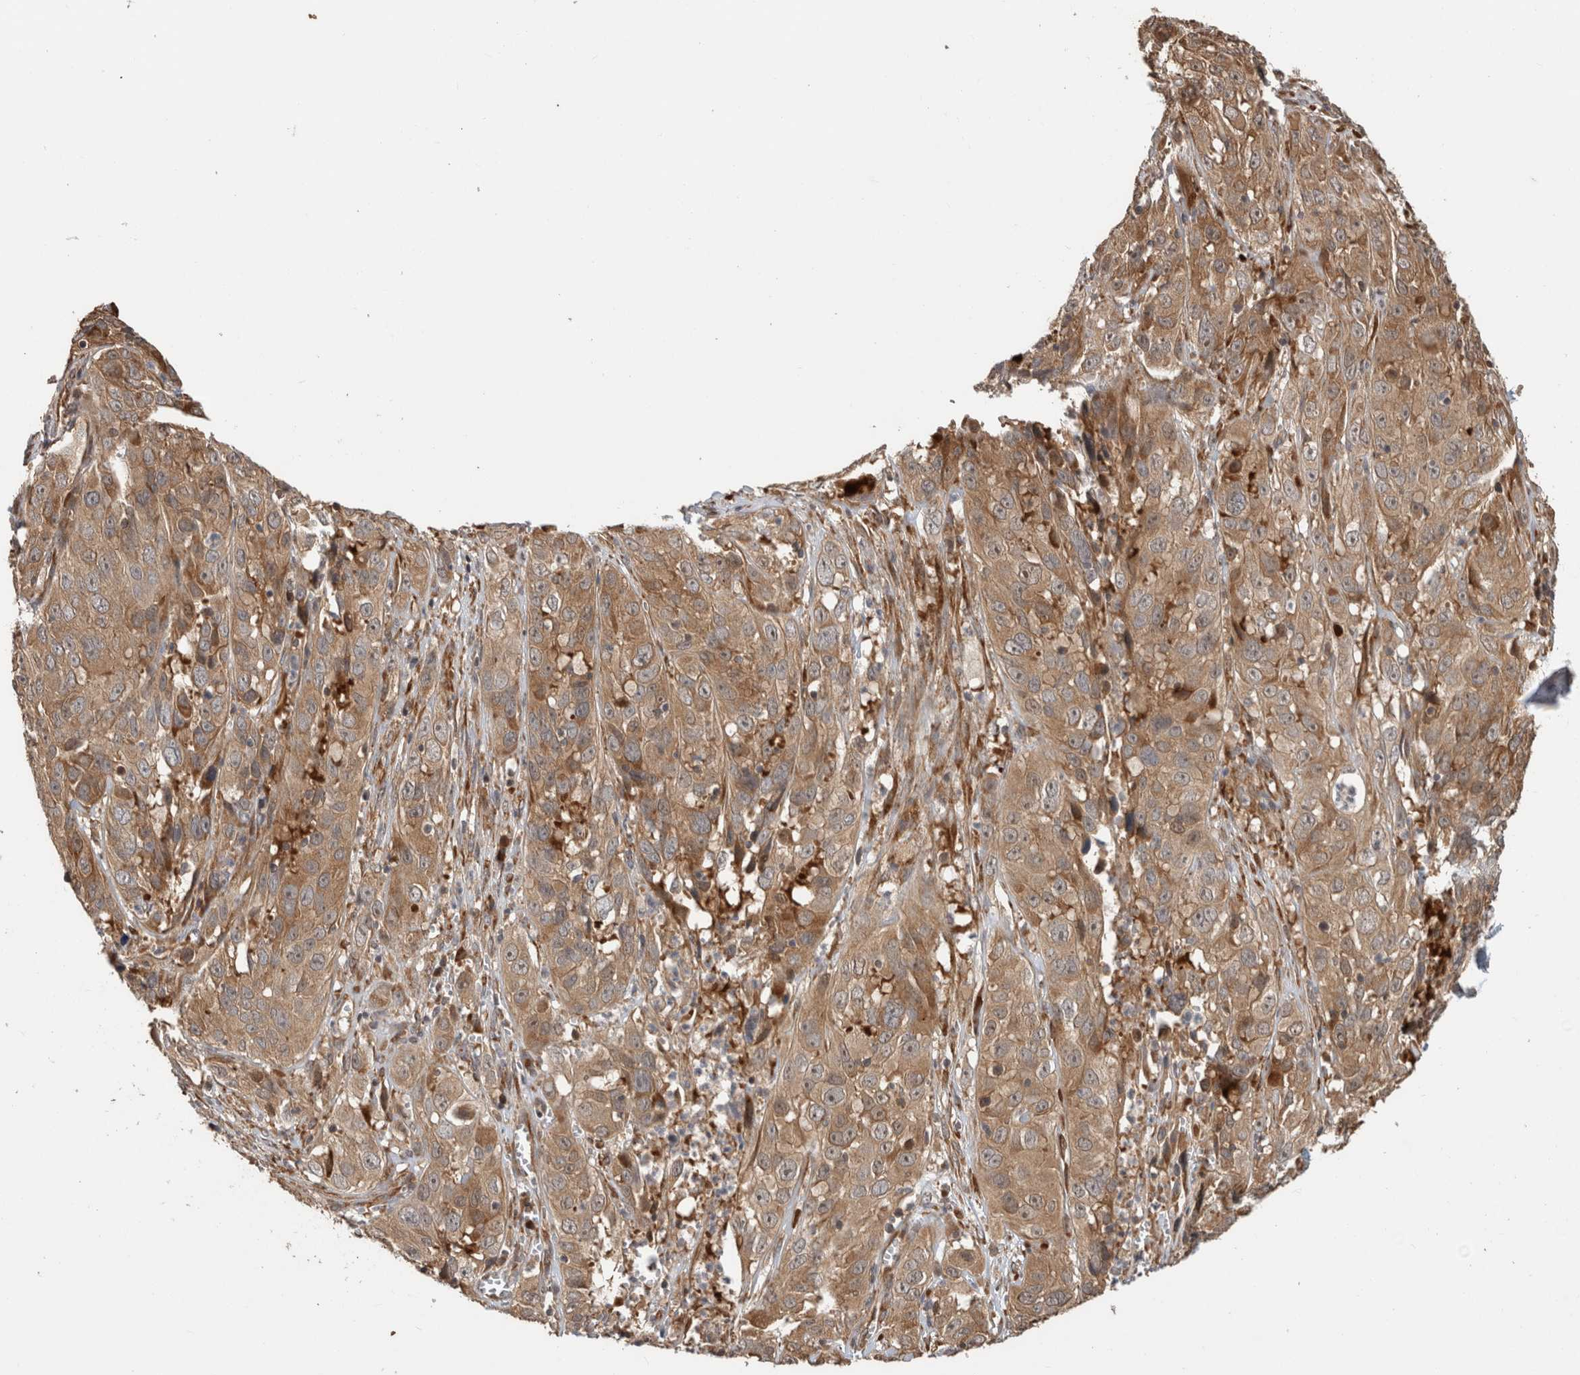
{"staining": {"intensity": "moderate", "quantity": ">75%", "location": "cytoplasmic/membranous"}, "tissue": "cervical cancer", "cell_type": "Tumor cells", "image_type": "cancer", "snomed": [{"axis": "morphology", "description": "Squamous cell carcinoma, NOS"}, {"axis": "topography", "description": "Cervix"}], "caption": "This histopathology image shows cervical cancer stained with immunohistochemistry (IHC) to label a protein in brown. The cytoplasmic/membranous of tumor cells show moderate positivity for the protein. Nuclei are counter-stained blue.", "gene": "PCDHB15", "patient": {"sex": "female", "age": 32}}